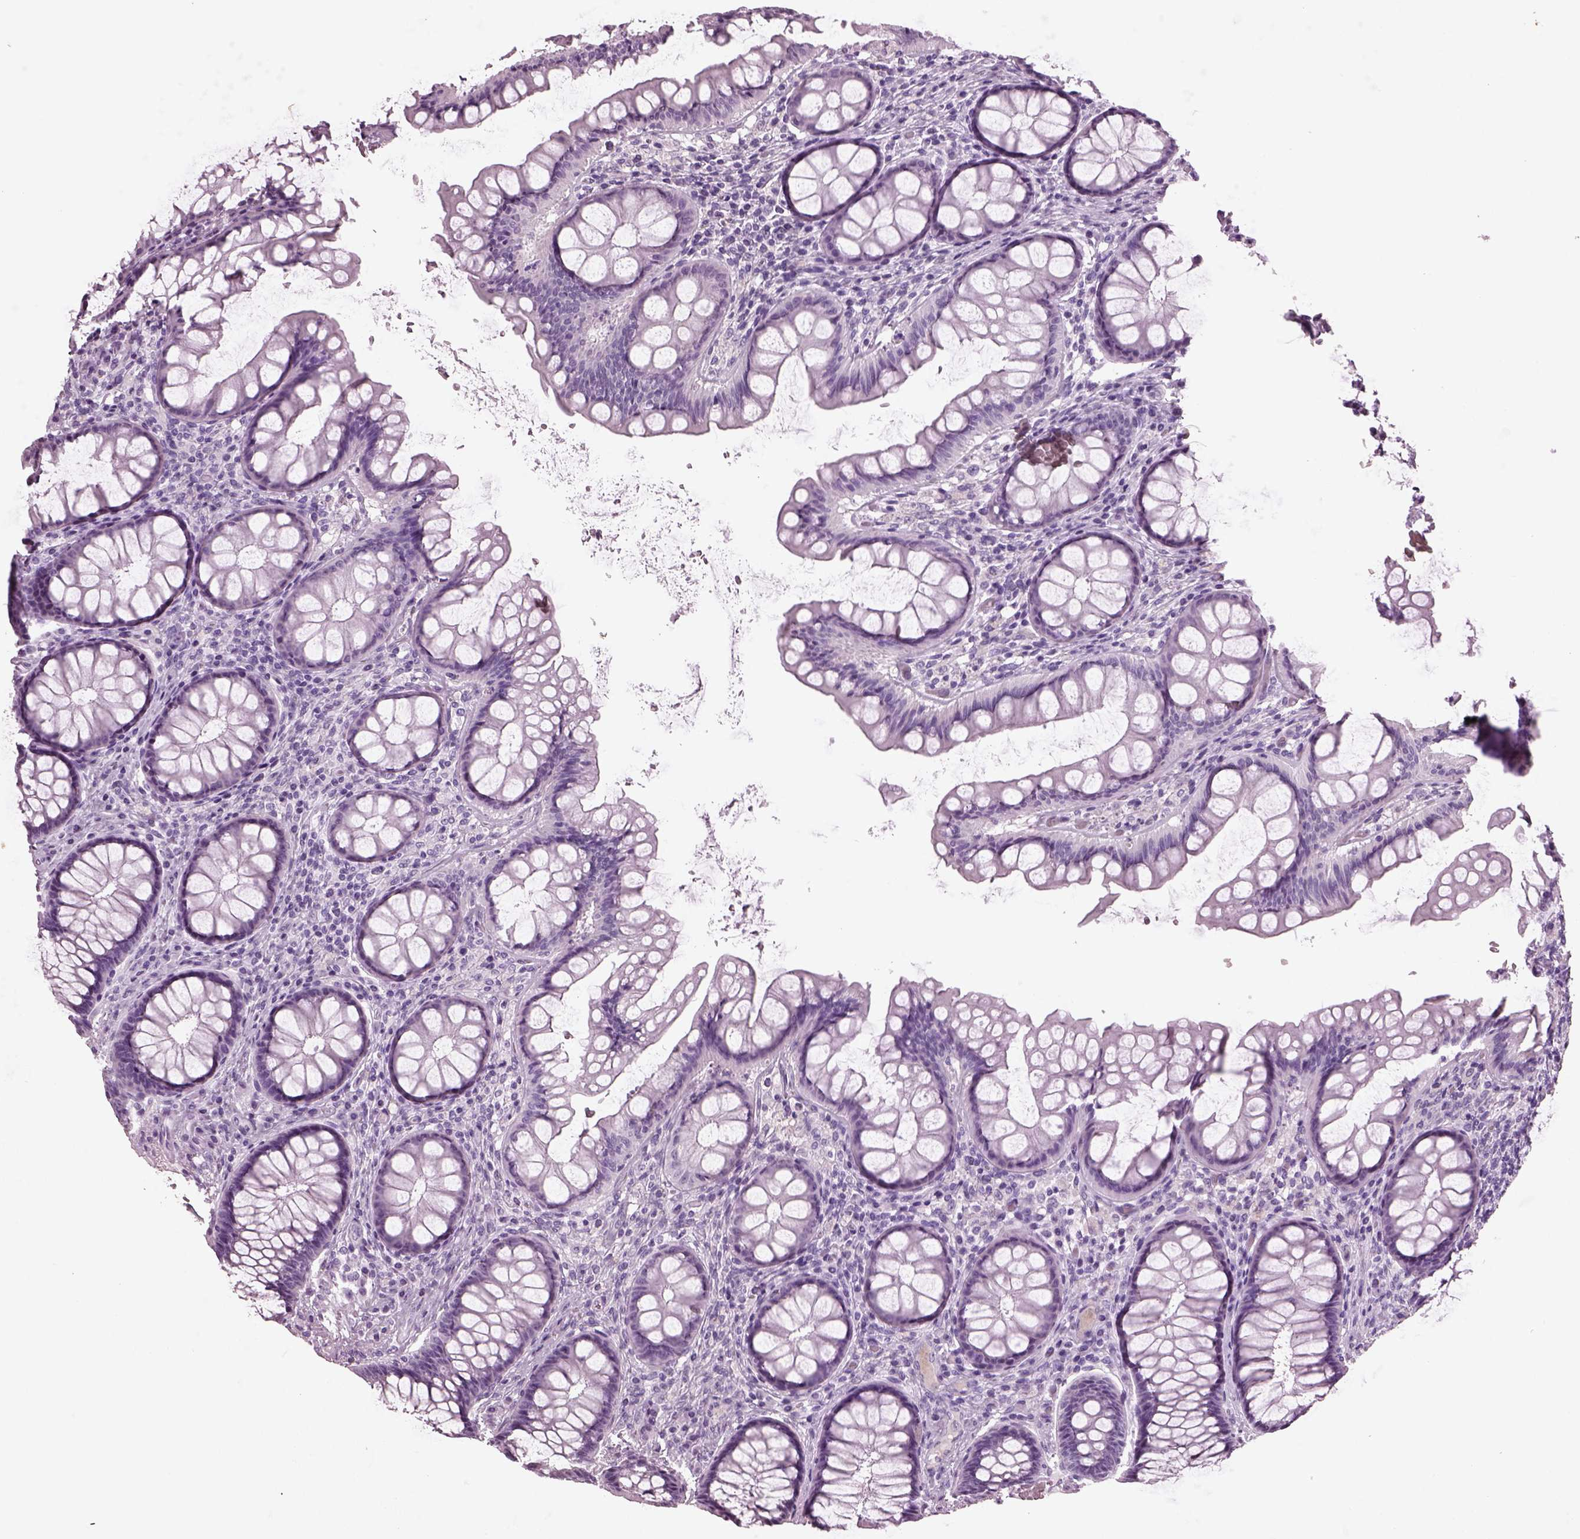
{"staining": {"intensity": "negative", "quantity": "none", "location": "none"}, "tissue": "colon", "cell_type": "Endothelial cells", "image_type": "normal", "snomed": [{"axis": "morphology", "description": "Normal tissue, NOS"}, {"axis": "topography", "description": "Colon"}], "caption": "Immunohistochemical staining of normal colon shows no significant expression in endothelial cells.", "gene": "KRTAP3", "patient": {"sex": "female", "age": 65}}